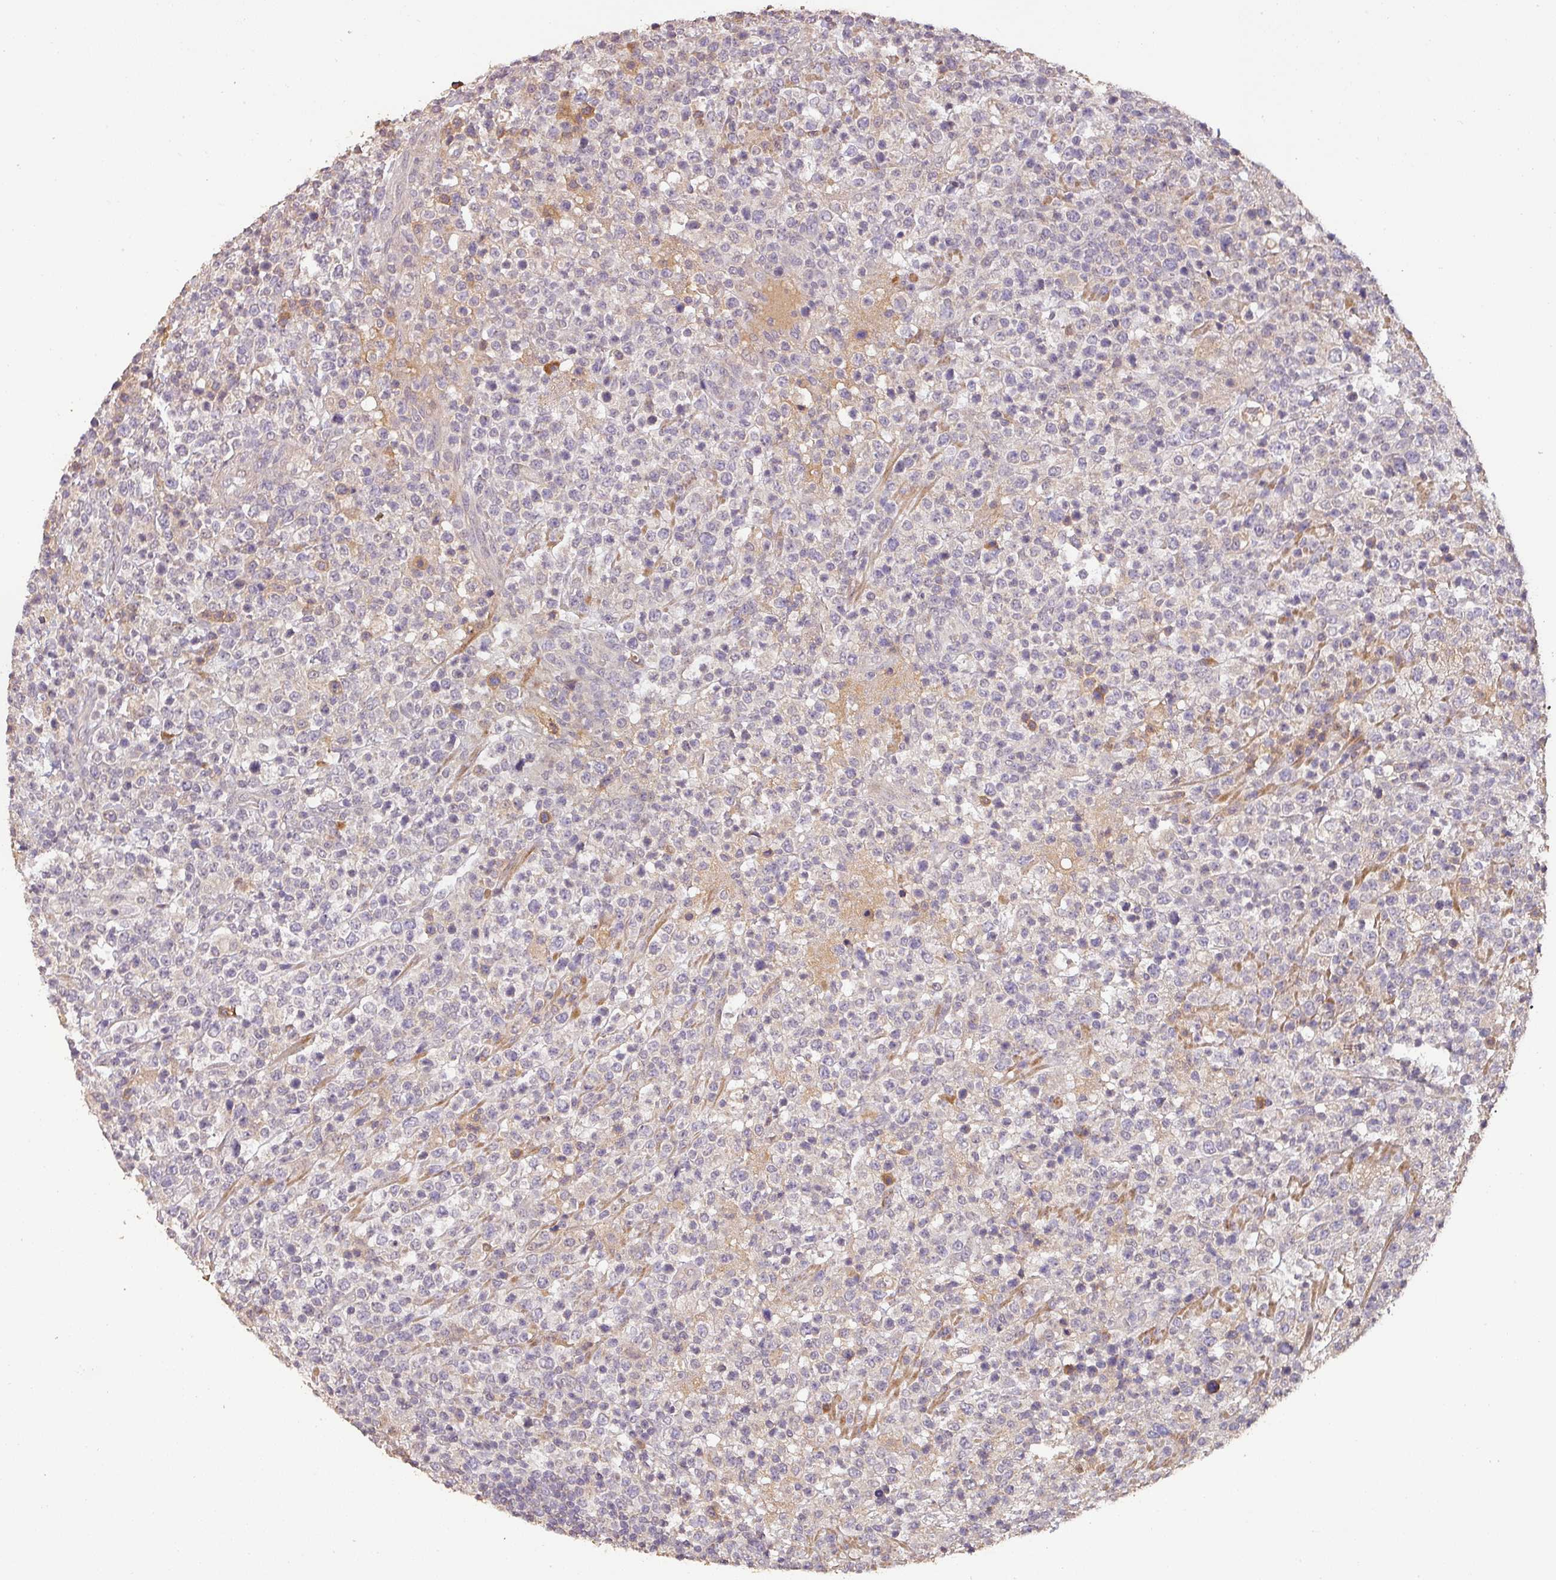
{"staining": {"intensity": "negative", "quantity": "none", "location": "none"}, "tissue": "lymphoma", "cell_type": "Tumor cells", "image_type": "cancer", "snomed": [{"axis": "morphology", "description": "Malignant lymphoma, non-Hodgkin's type, High grade"}, {"axis": "topography", "description": "Colon"}], "caption": "IHC photomicrograph of human lymphoma stained for a protein (brown), which exhibits no expression in tumor cells.", "gene": "BPIFB3", "patient": {"sex": "female", "age": 53}}